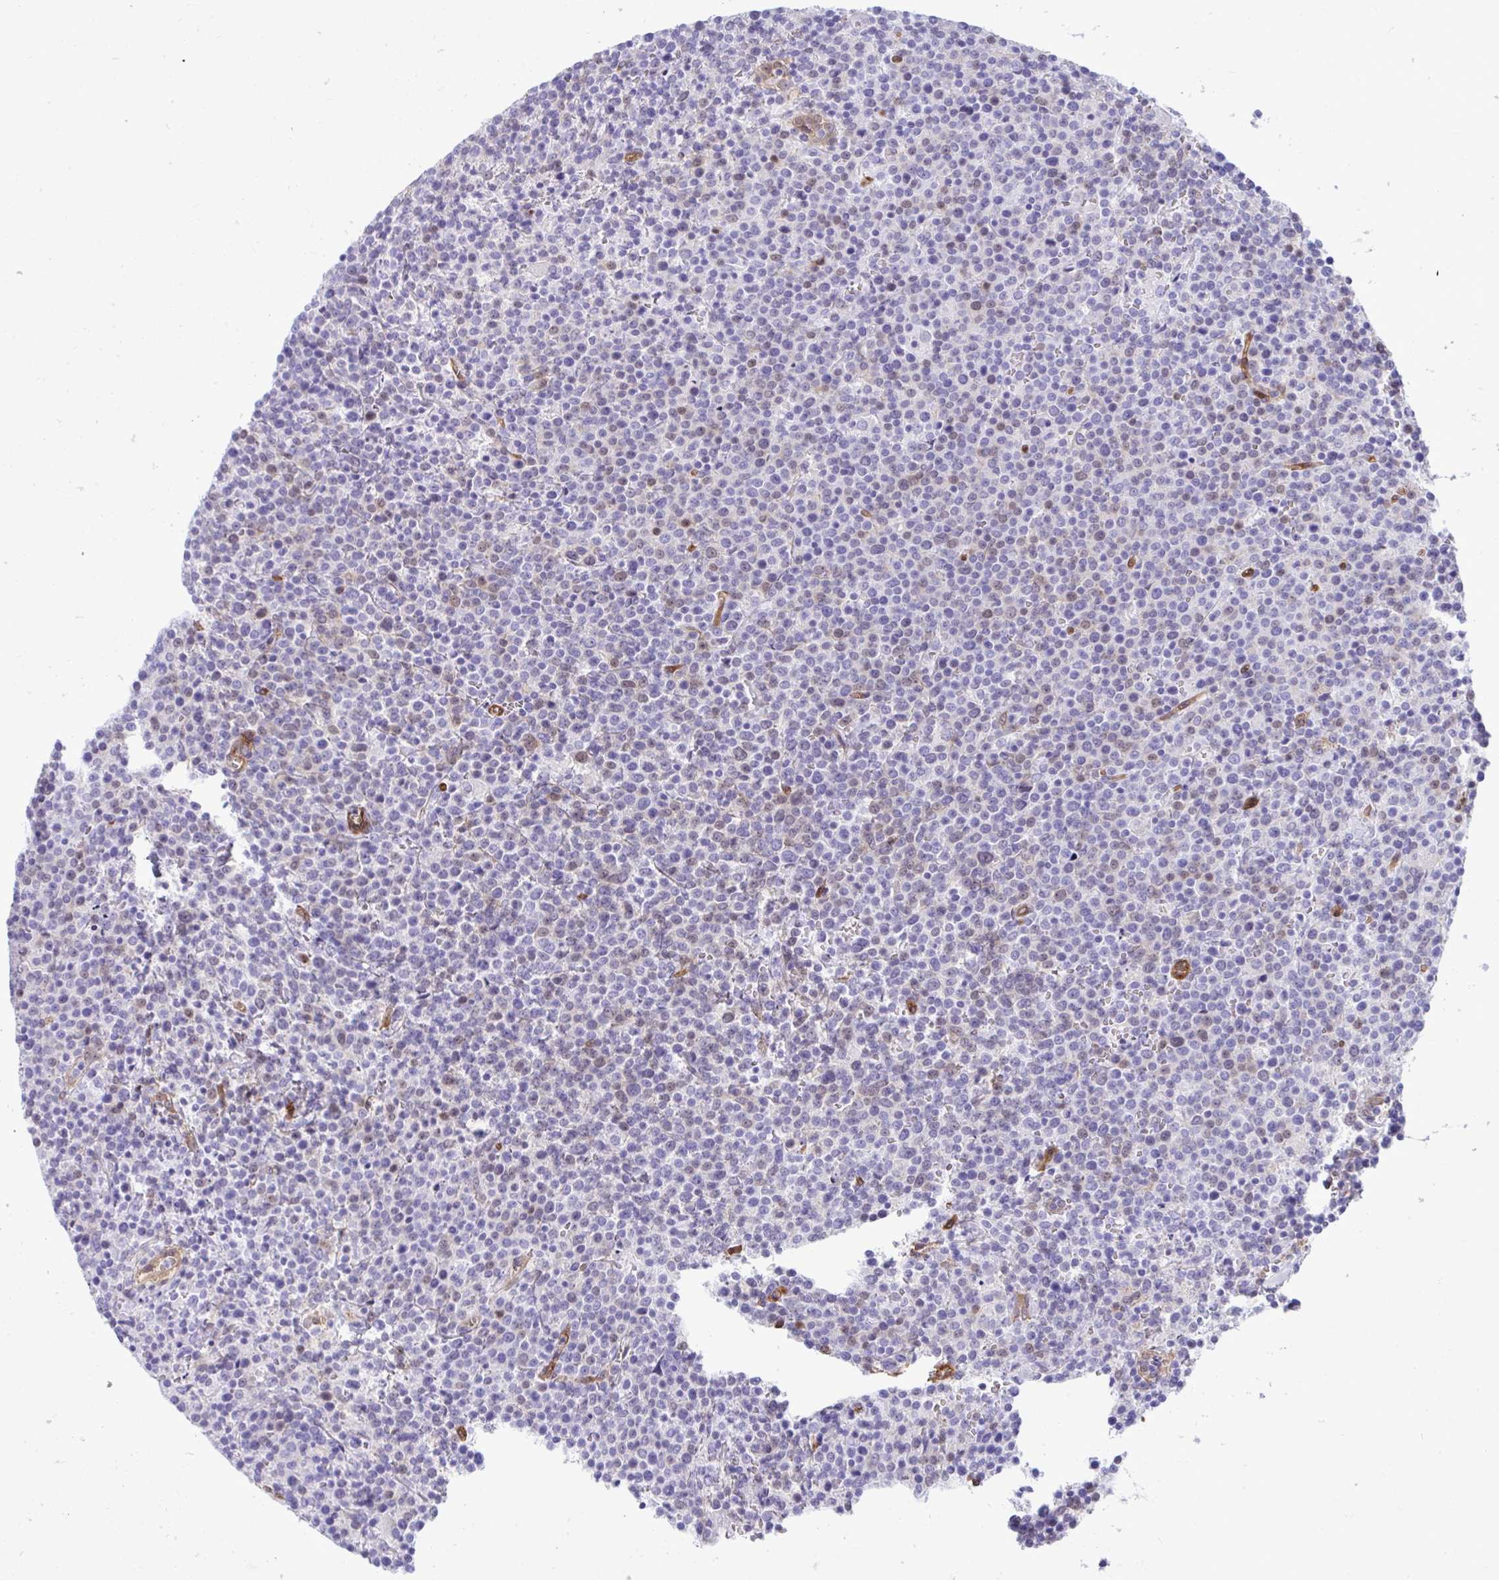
{"staining": {"intensity": "negative", "quantity": "none", "location": "none"}, "tissue": "lymphoma", "cell_type": "Tumor cells", "image_type": "cancer", "snomed": [{"axis": "morphology", "description": "Malignant lymphoma, non-Hodgkin's type, High grade"}, {"axis": "topography", "description": "Lymph node"}], "caption": "This is an IHC micrograph of human high-grade malignant lymphoma, non-Hodgkin's type. There is no positivity in tumor cells.", "gene": "LIMS2", "patient": {"sex": "male", "age": 61}}